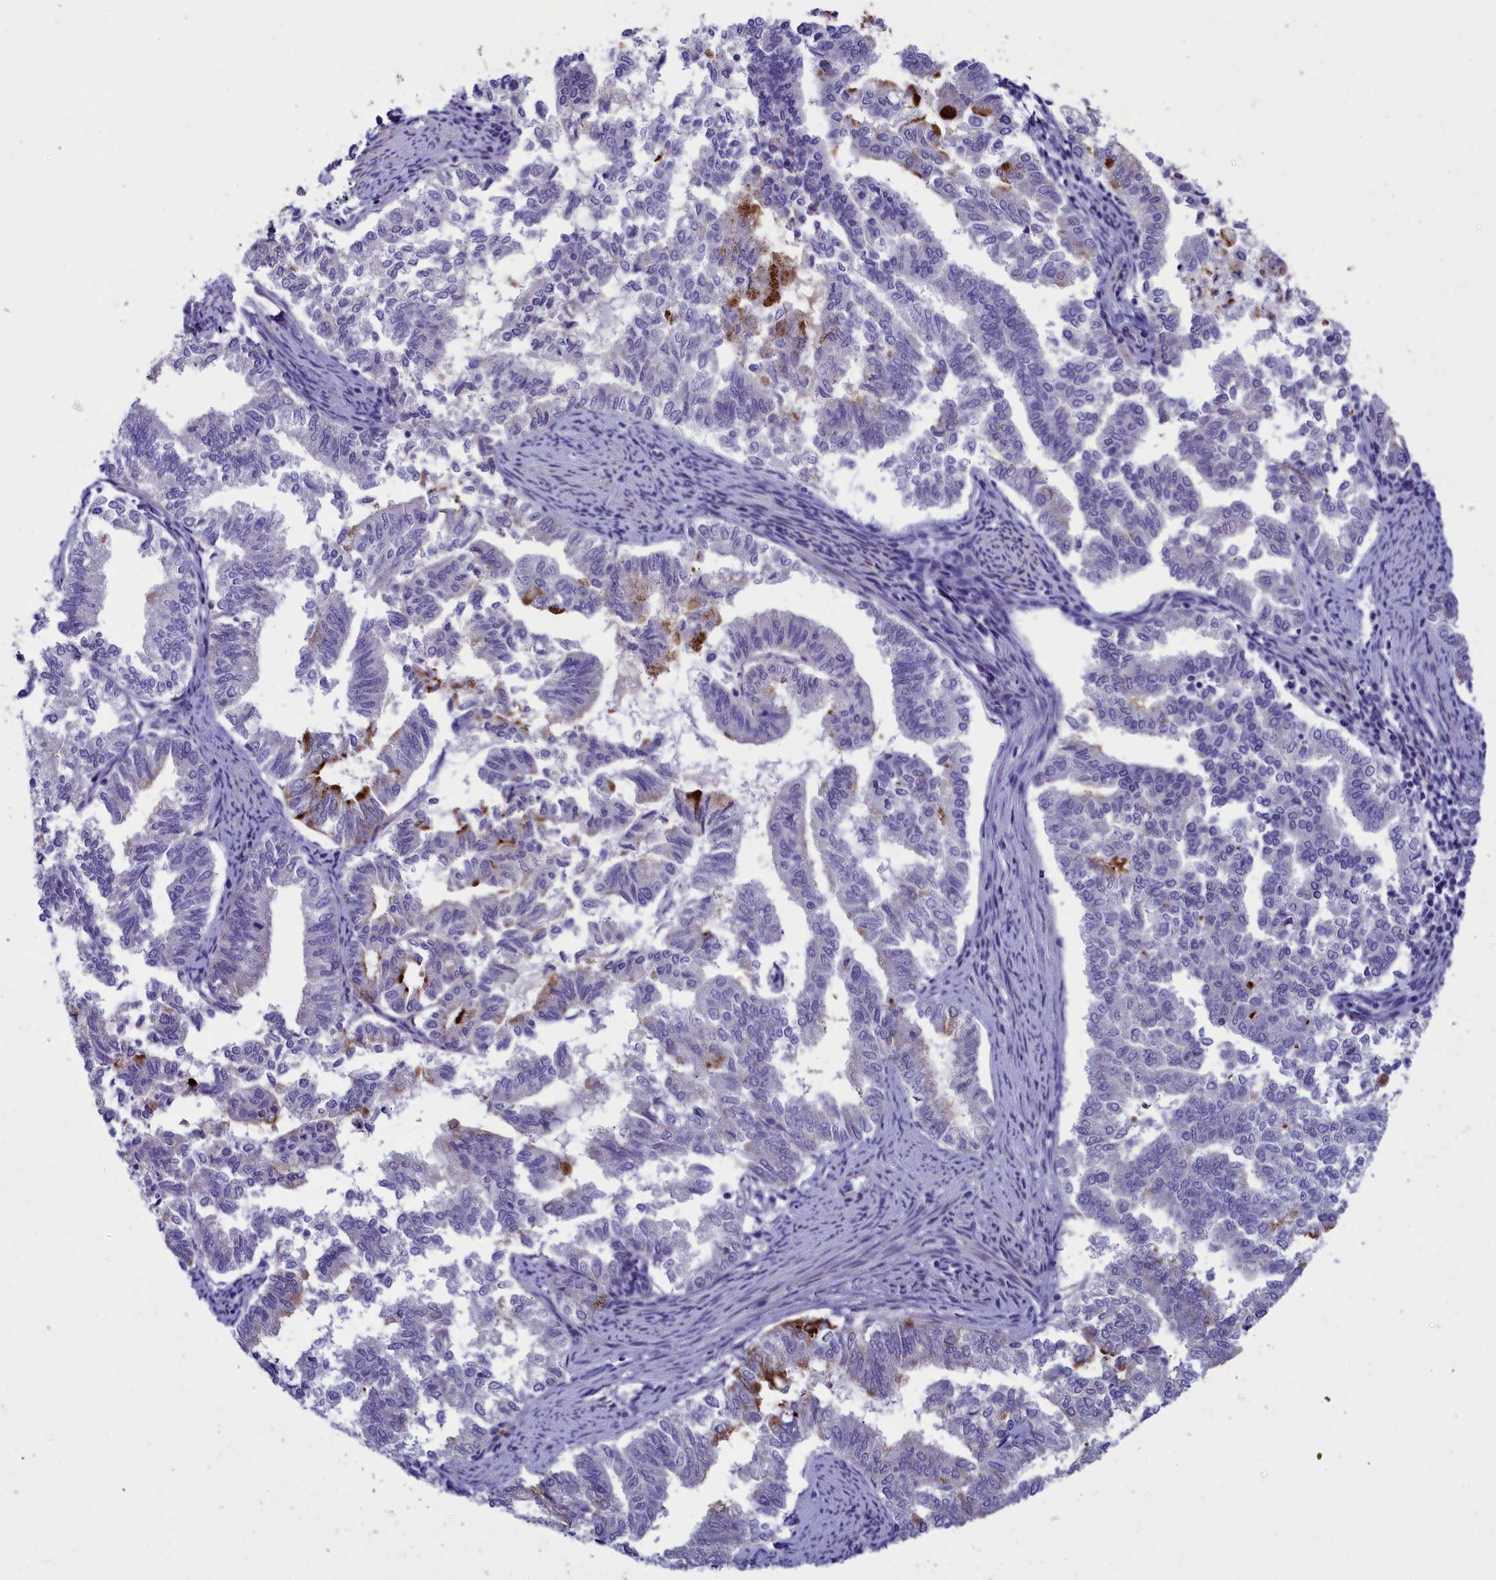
{"staining": {"intensity": "moderate", "quantity": "<25%", "location": "cytoplasmic/membranous"}, "tissue": "endometrial cancer", "cell_type": "Tumor cells", "image_type": "cancer", "snomed": [{"axis": "morphology", "description": "Adenocarcinoma, NOS"}, {"axis": "topography", "description": "Endometrium"}], "caption": "IHC staining of endometrial adenocarcinoma, which shows low levels of moderate cytoplasmic/membranous expression in about <25% of tumor cells indicating moderate cytoplasmic/membranous protein staining. The staining was performed using DAB (brown) for protein detection and nuclei were counterstained in hematoxylin (blue).", "gene": "LOXL1", "patient": {"sex": "female", "age": 79}}